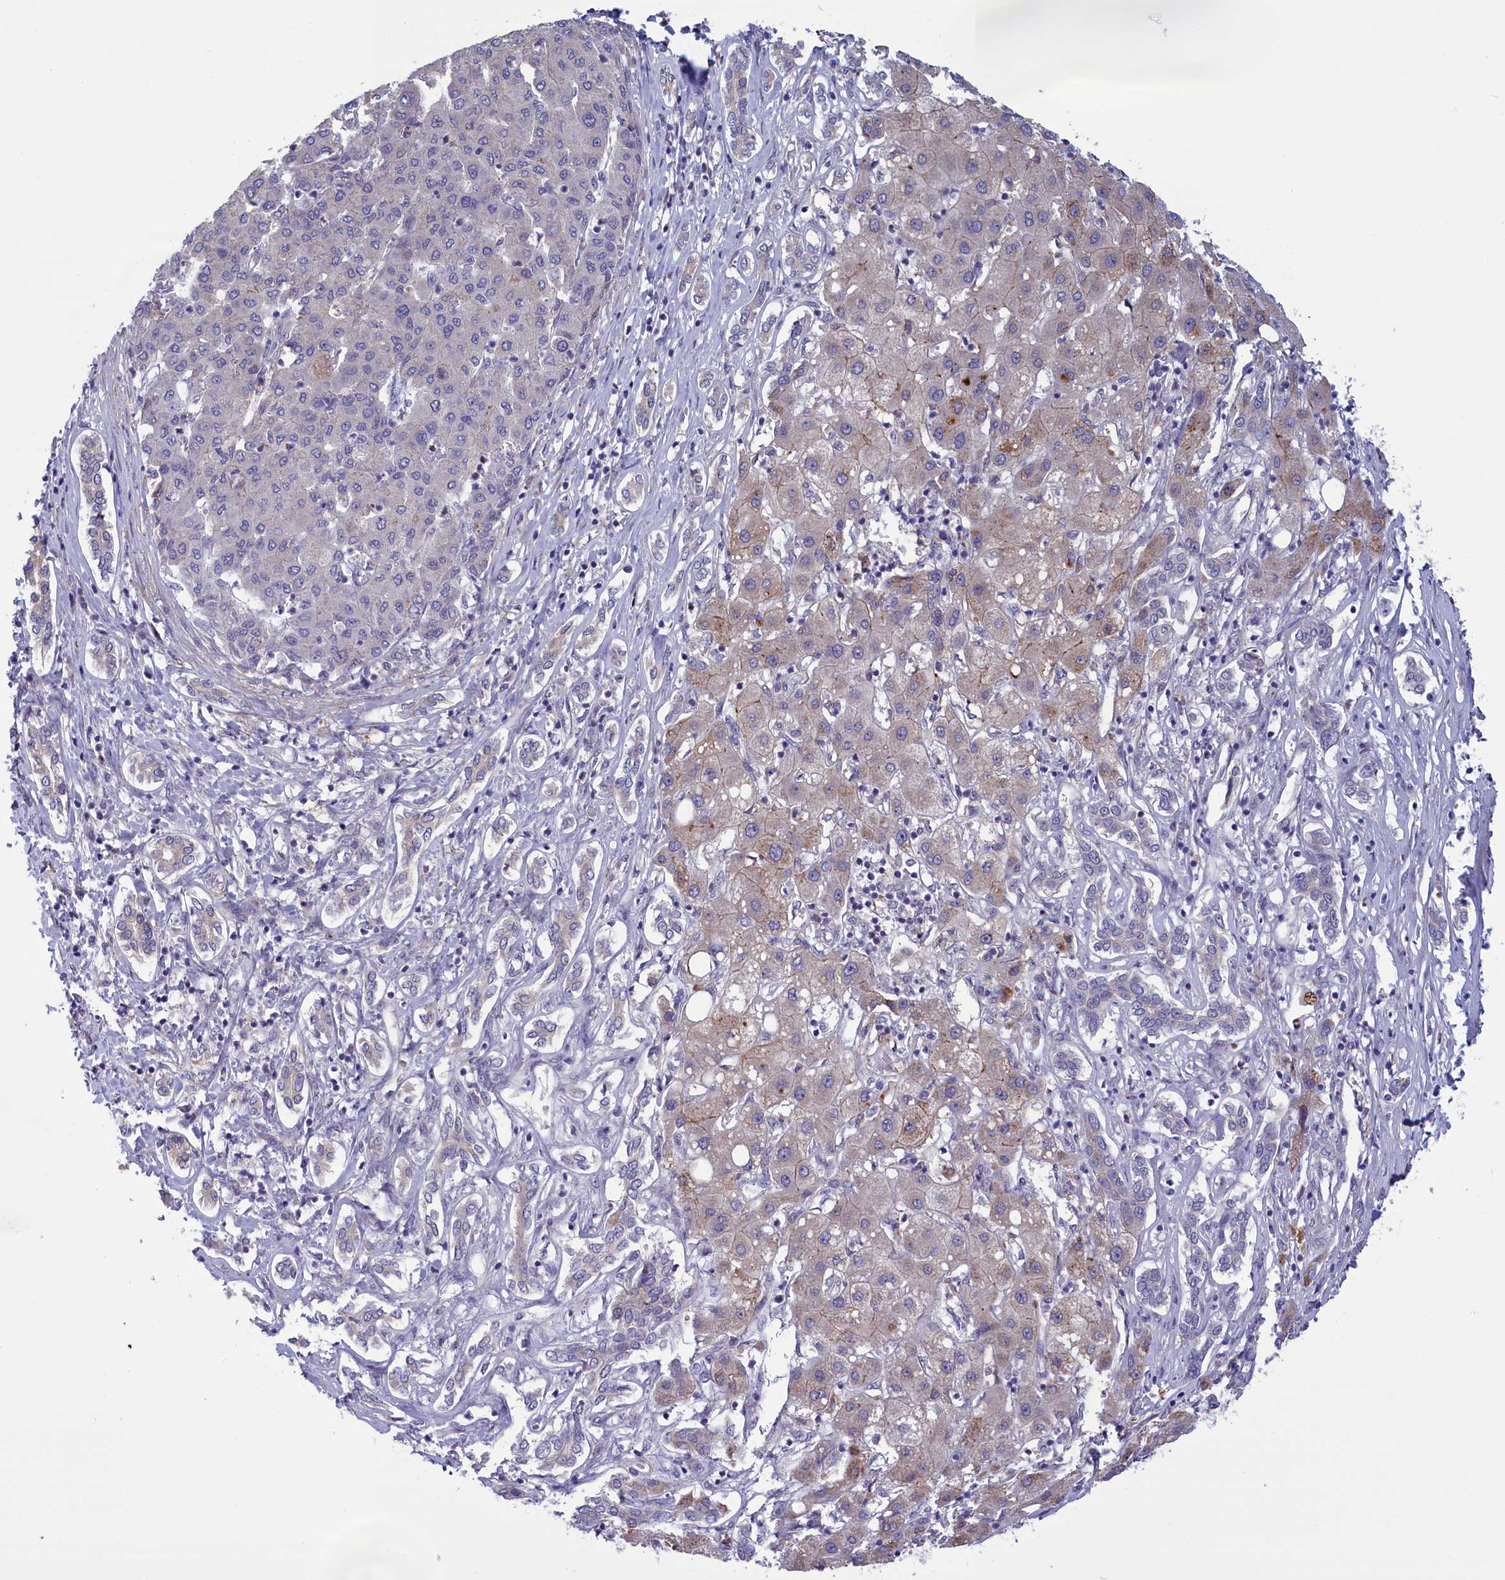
{"staining": {"intensity": "negative", "quantity": "none", "location": "none"}, "tissue": "liver cancer", "cell_type": "Tumor cells", "image_type": "cancer", "snomed": [{"axis": "morphology", "description": "Carcinoma, Hepatocellular, NOS"}, {"axis": "topography", "description": "Liver"}], "caption": "Immunohistochemistry (IHC) photomicrograph of neoplastic tissue: liver cancer (hepatocellular carcinoma) stained with DAB demonstrates no significant protein positivity in tumor cells.", "gene": "CORO2A", "patient": {"sex": "male", "age": 65}}